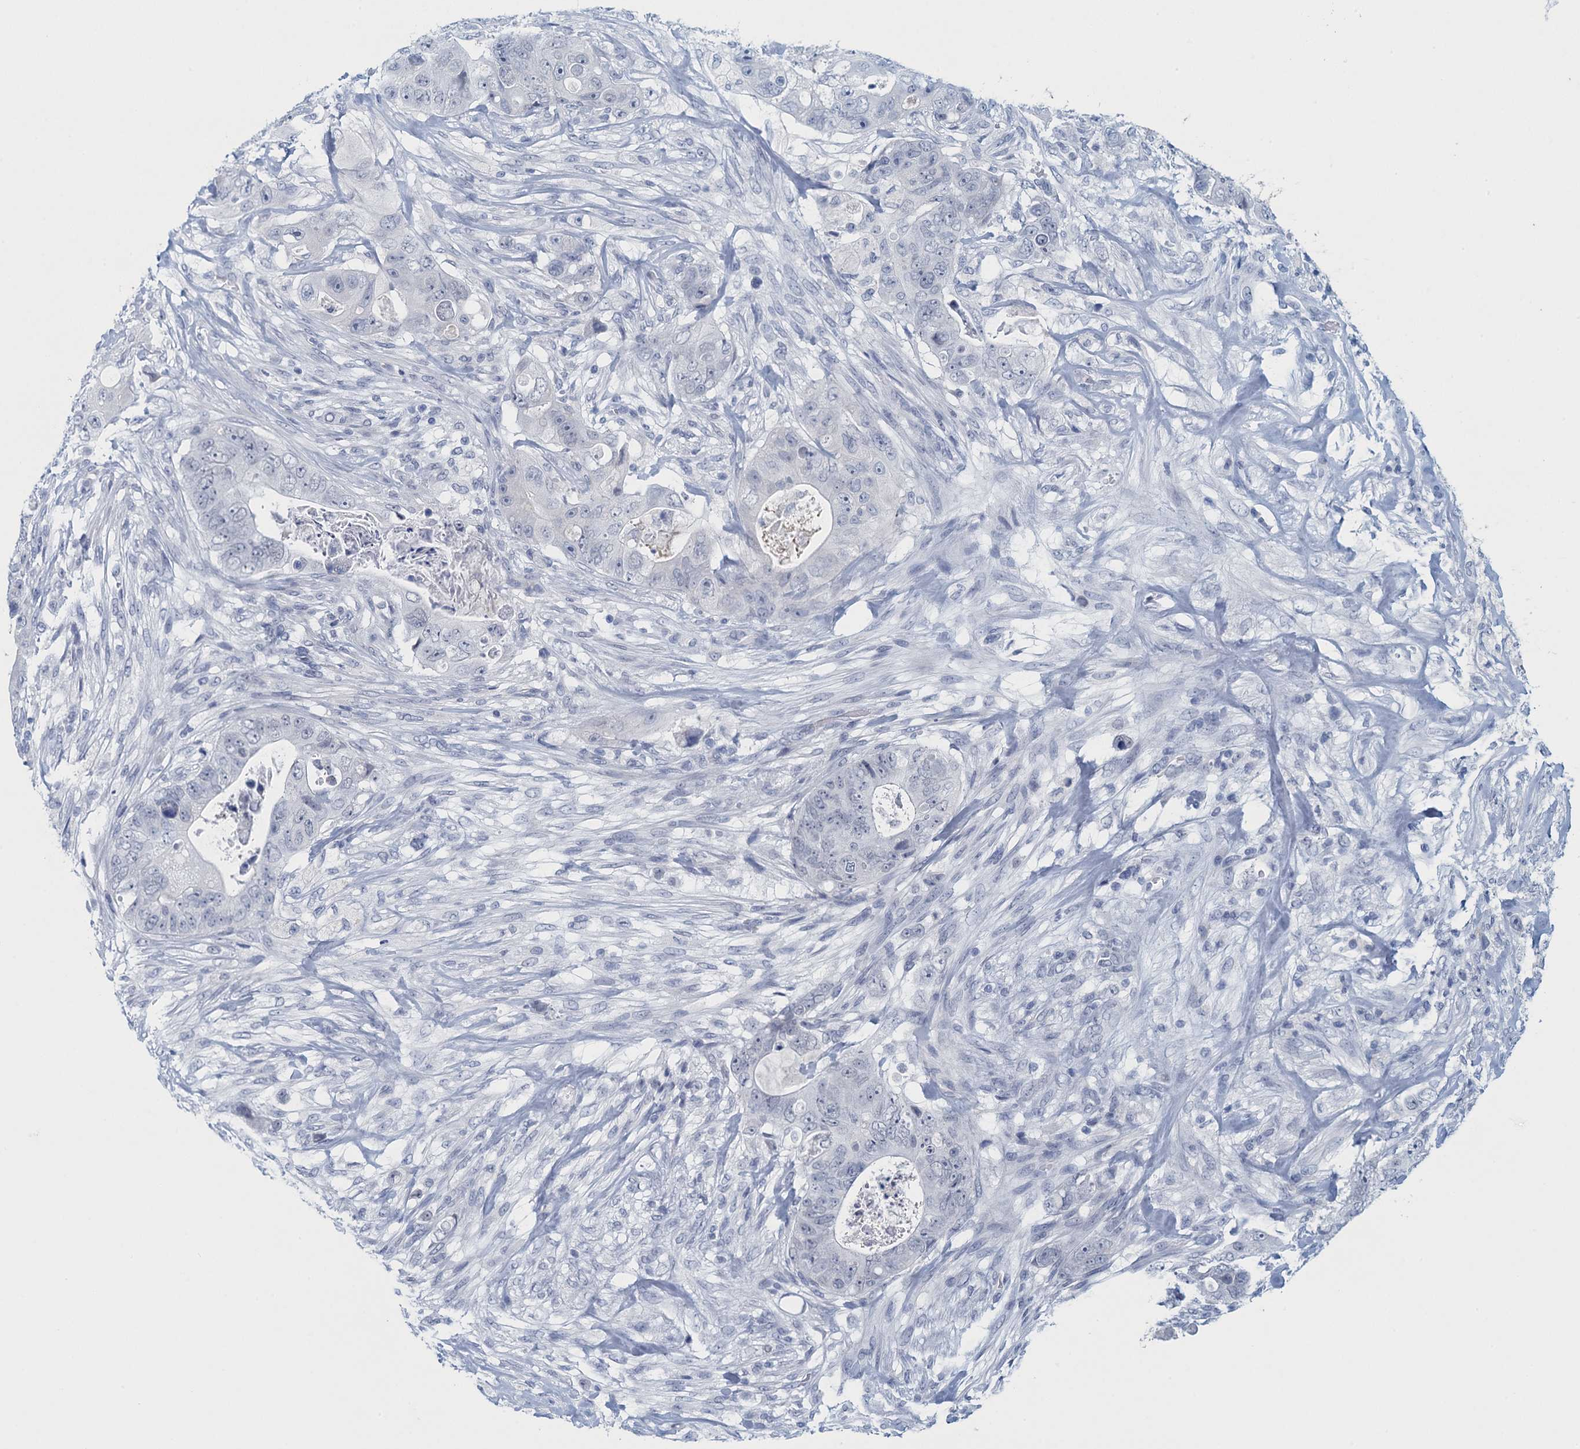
{"staining": {"intensity": "negative", "quantity": "none", "location": "none"}, "tissue": "colorectal cancer", "cell_type": "Tumor cells", "image_type": "cancer", "snomed": [{"axis": "morphology", "description": "Adenocarcinoma, NOS"}, {"axis": "topography", "description": "Colon"}], "caption": "Photomicrograph shows no protein expression in tumor cells of colorectal adenocarcinoma tissue.", "gene": "ENSG00000131152", "patient": {"sex": "female", "age": 46}}